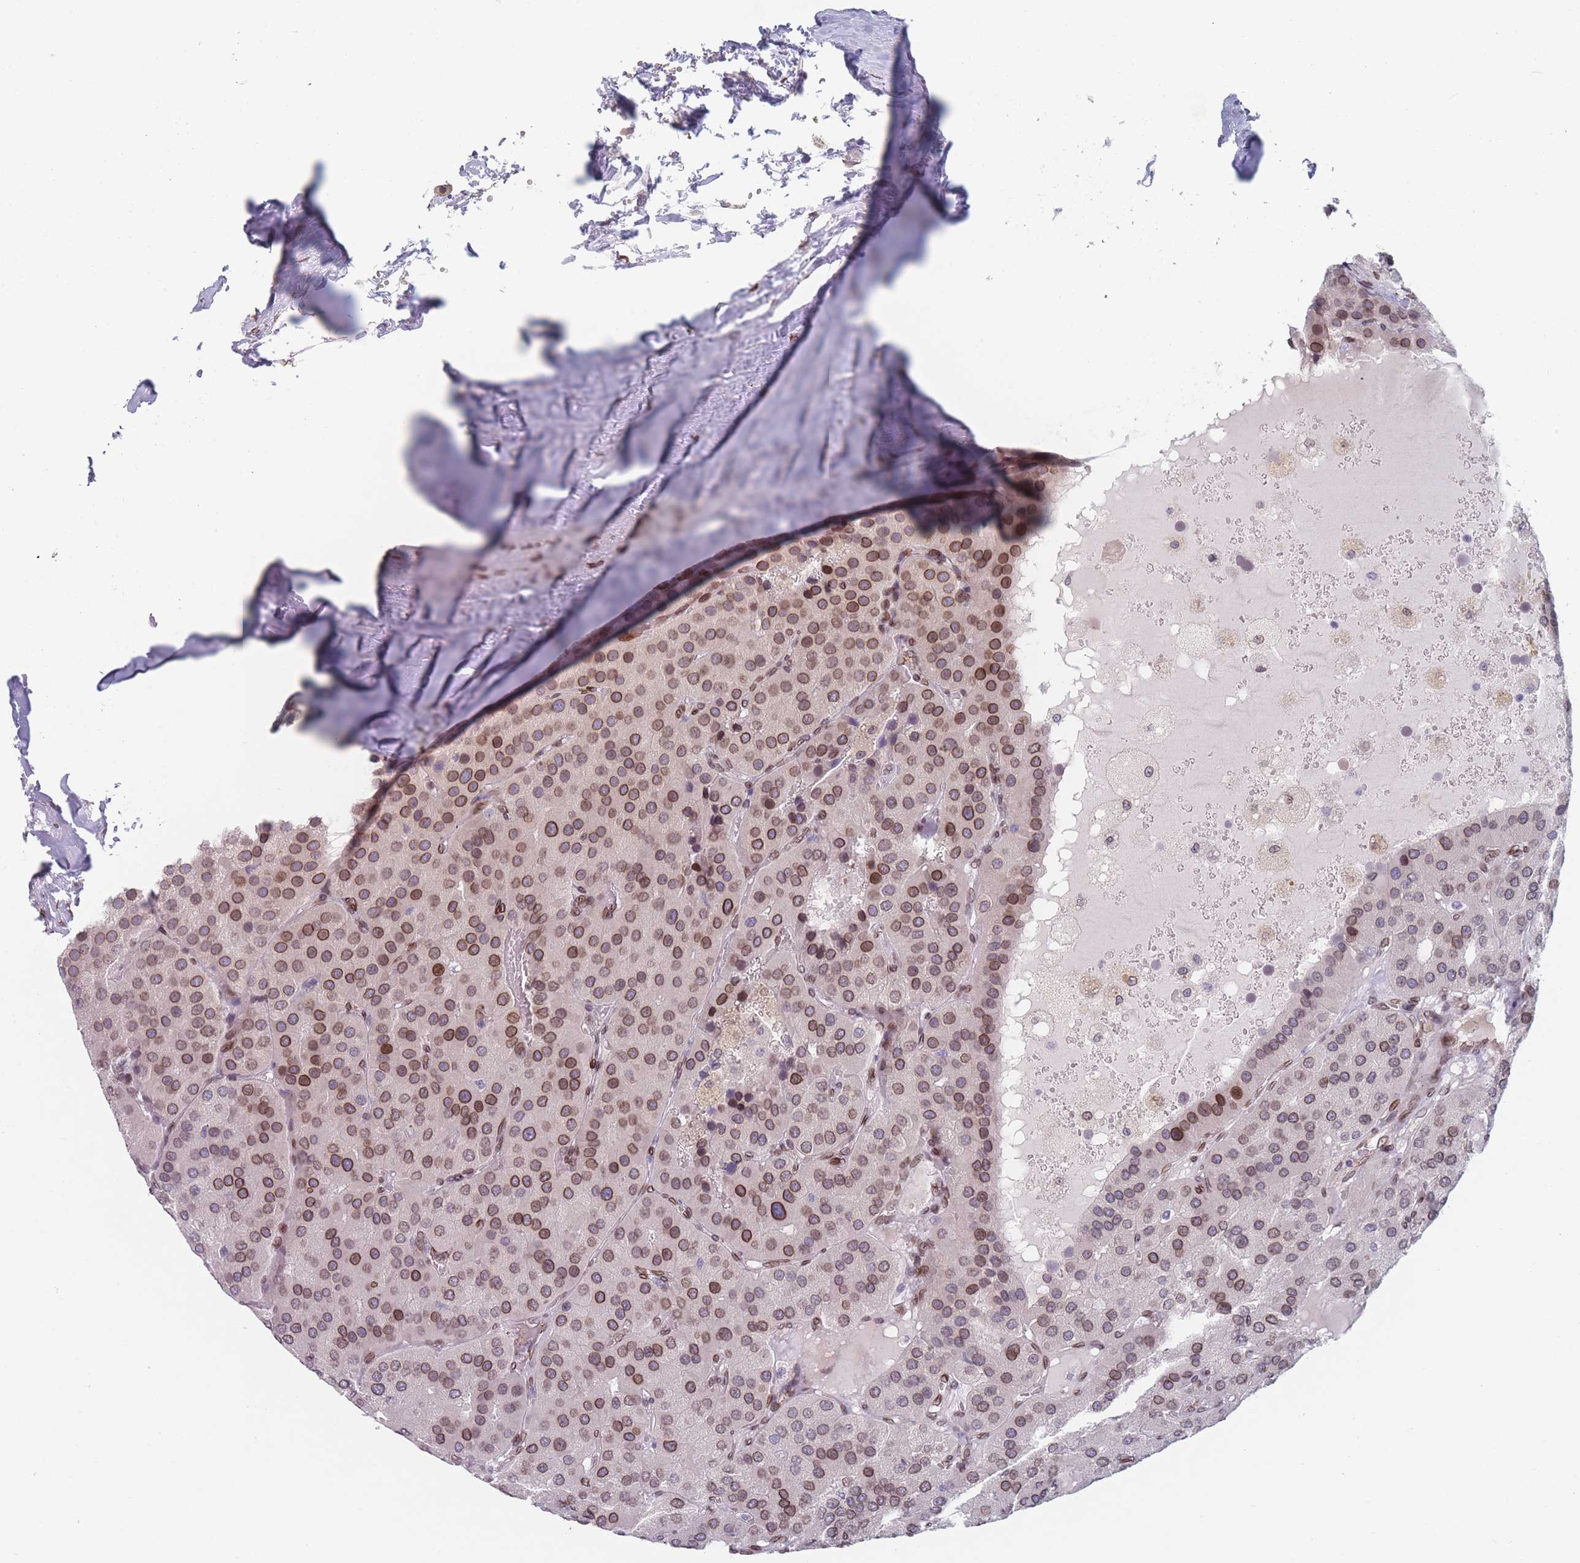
{"staining": {"intensity": "moderate", "quantity": ">75%", "location": "cytoplasmic/membranous,nuclear"}, "tissue": "parathyroid gland", "cell_type": "Glandular cells", "image_type": "normal", "snomed": [{"axis": "morphology", "description": "Normal tissue, NOS"}, {"axis": "morphology", "description": "Adenoma, NOS"}, {"axis": "topography", "description": "Parathyroid gland"}], "caption": "The histopathology image demonstrates immunohistochemical staining of benign parathyroid gland. There is moderate cytoplasmic/membranous,nuclear expression is present in approximately >75% of glandular cells.", "gene": "ZBTB1", "patient": {"sex": "female", "age": 86}}